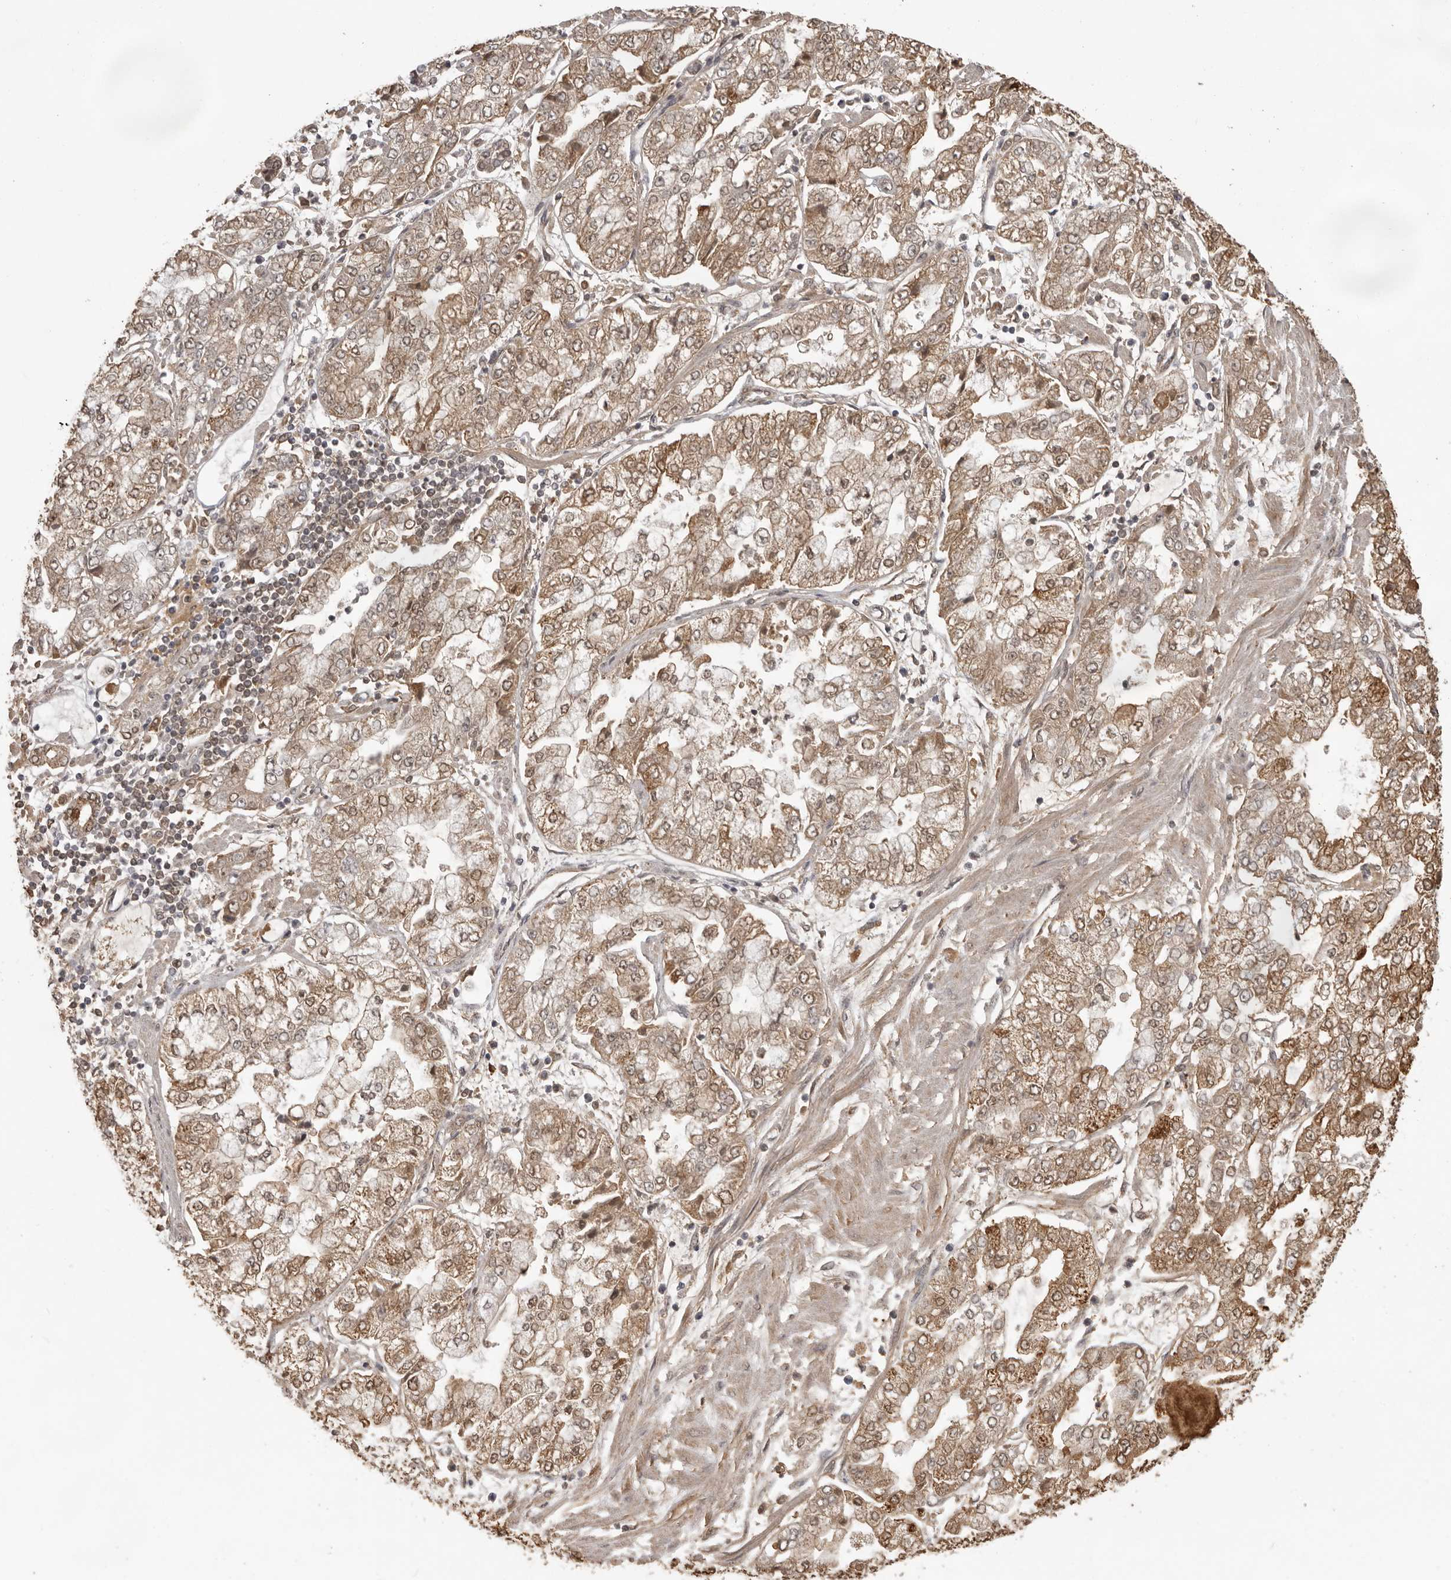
{"staining": {"intensity": "moderate", "quantity": ">75%", "location": "cytoplasmic/membranous"}, "tissue": "stomach cancer", "cell_type": "Tumor cells", "image_type": "cancer", "snomed": [{"axis": "morphology", "description": "Adenocarcinoma, NOS"}, {"axis": "topography", "description": "Stomach"}], "caption": "Adenocarcinoma (stomach) tissue reveals moderate cytoplasmic/membranous staining in approximately >75% of tumor cells, visualized by immunohistochemistry.", "gene": "CTF1", "patient": {"sex": "male", "age": 76}}